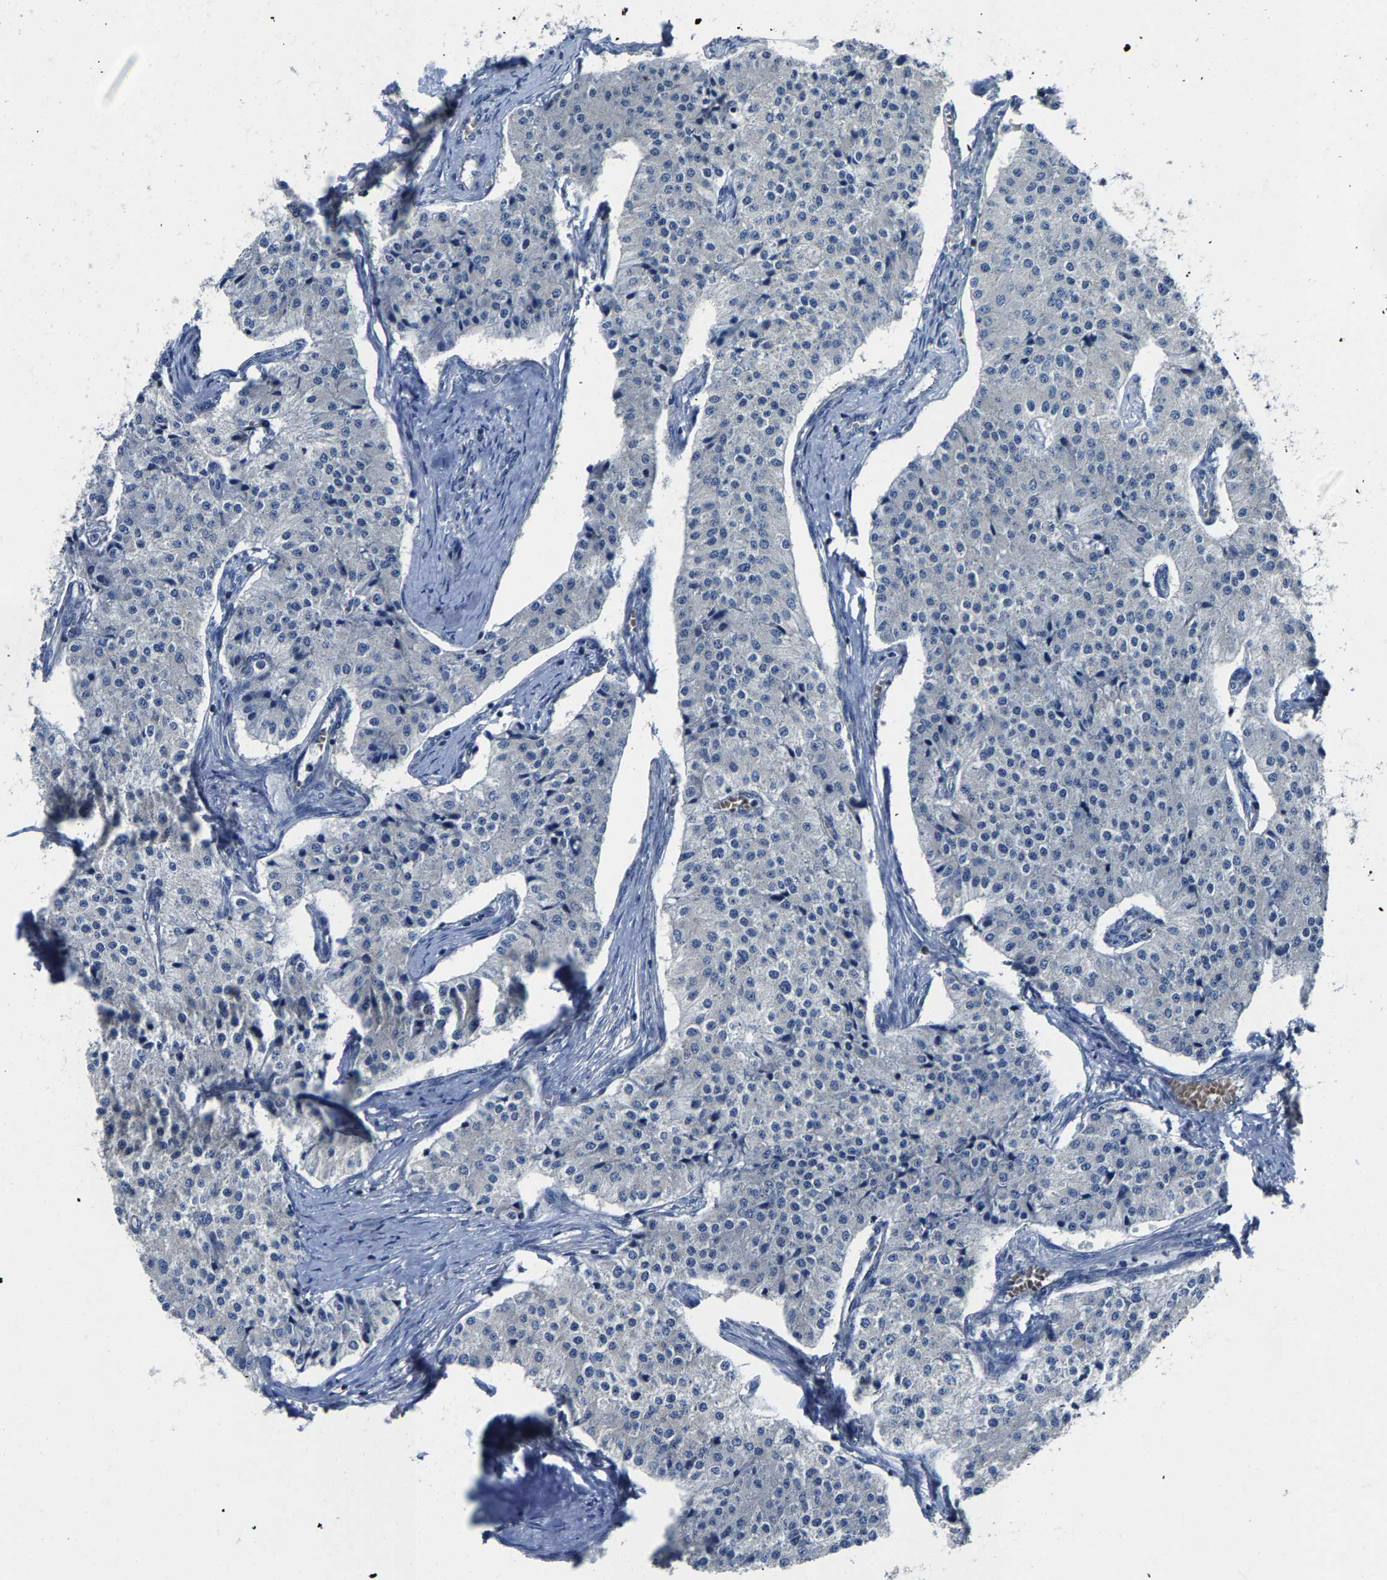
{"staining": {"intensity": "negative", "quantity": "none", "location": "none"}, "tissue": "carcinoid", "cell_type": "Tumor cells", "image_type": "cancer", "snomed": [{"axis": "morphology", "description": "Carcinoid, malignant, NOS"}, {"axis": "topography", "description": "Colon"}], "caption": "Immunohistochemistry image of neoplastic tissue: human carcinoid stained with DAB (3,3'-diaminobenzidine) displays no significant protein positivity in tumor cells.", "gene": "AGBL3", "patient": {"sex": "female", "age": 52}}